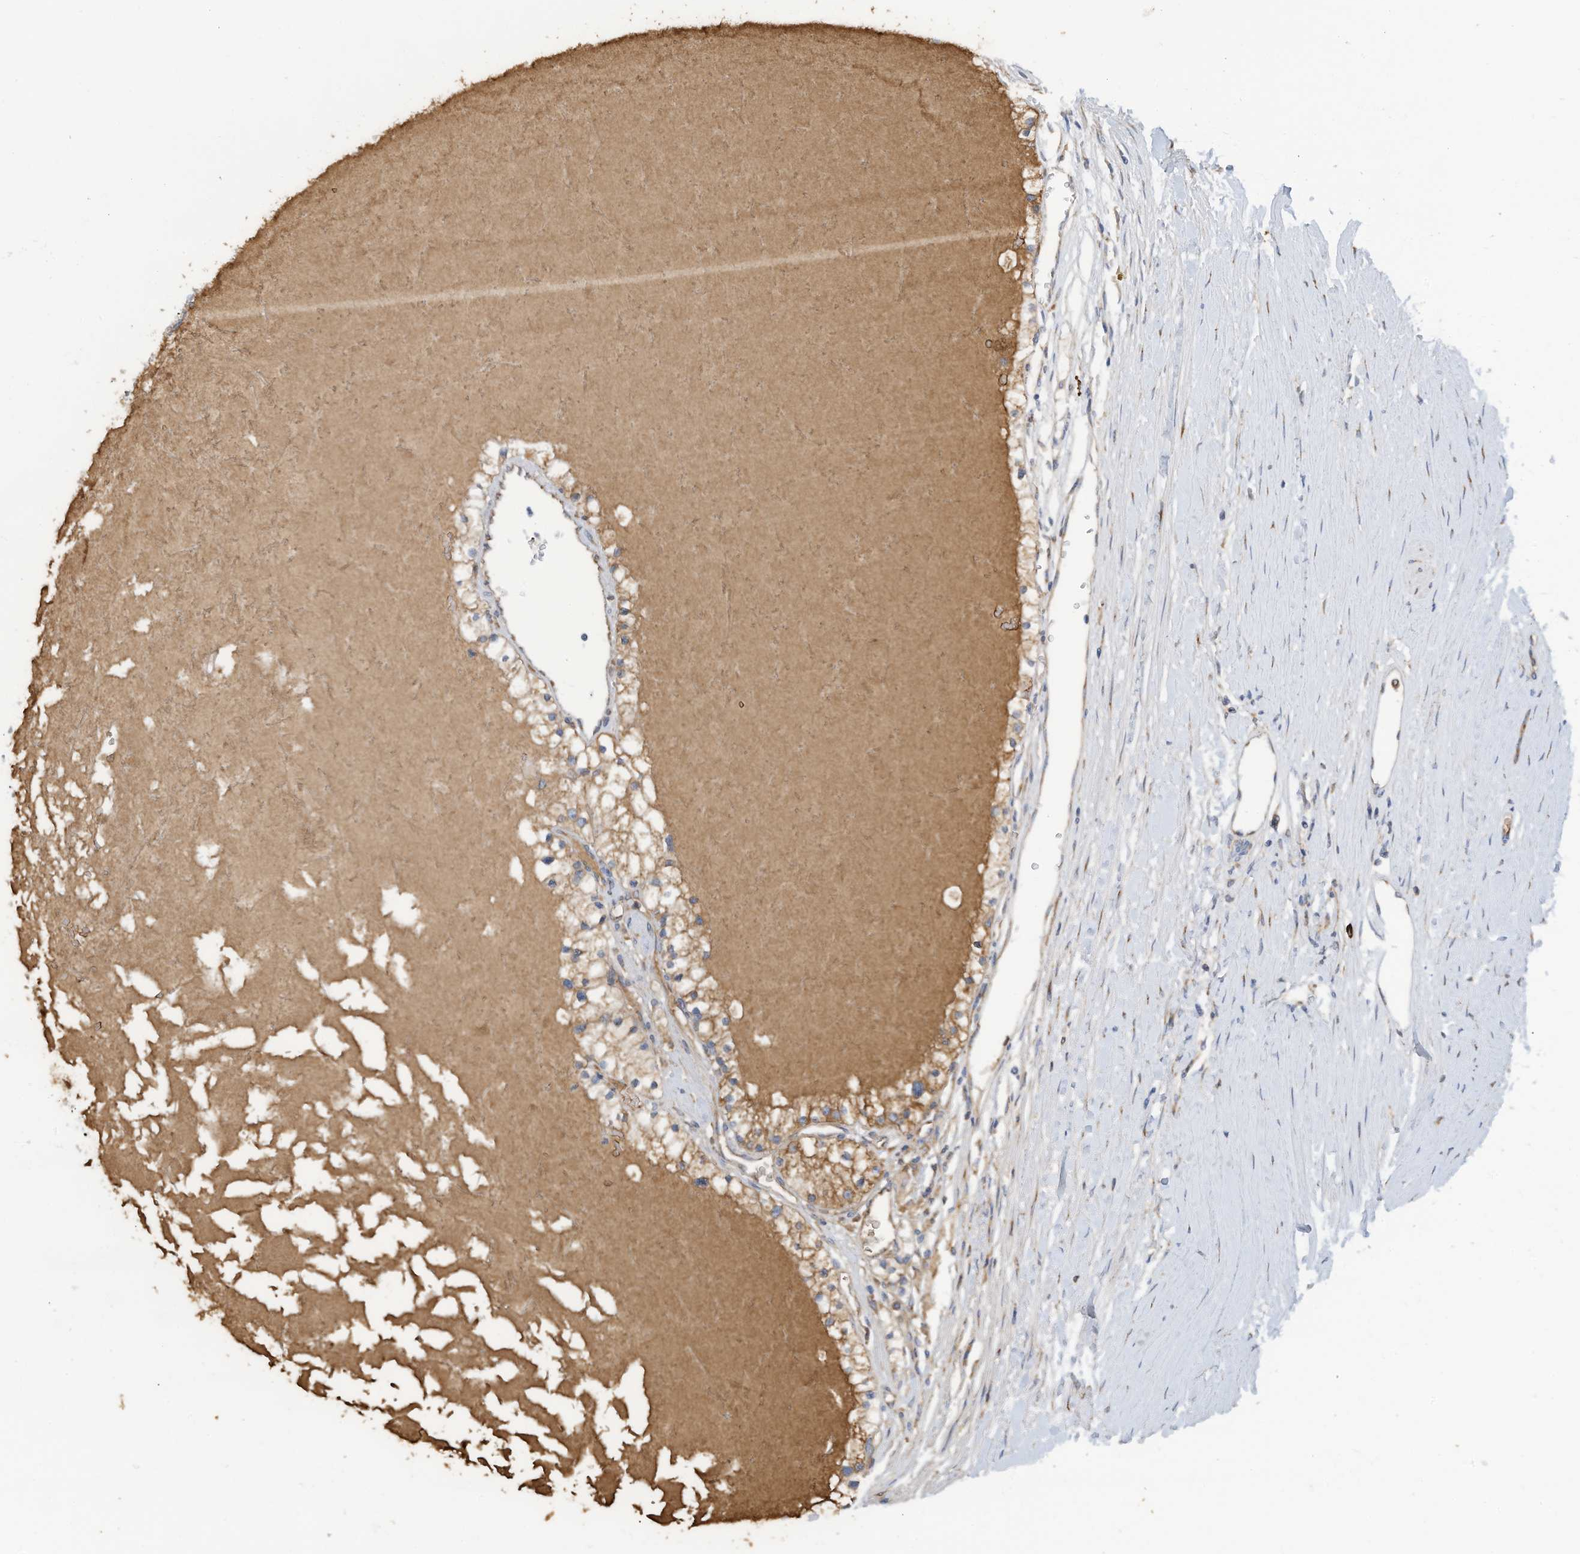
{"staining": {"intensity": "moderate", "quantity": ">75%", "location": "cytoplasmic/membranous"}, "tissue": "renal cancer", "cell_type": "Tumor cells", "image_type": "cancer", "snomed": [{"axis": "morphology", "description": "Normal tissue, NOS"}, {"axis": "morphology", "description": "Adenocarcinoma, NOS"}, {"axis": "topography", "description": "Kidney"}], "caption": "High-power microscopy captured an IHC photomicrograph of adenocarcinoma (renal), revealing moderate cytoplasmic/membranous positivity in approximately >75% of tumor cells.", "gene": "SLC5A11", "patient": {"sex": "male", "age": 68}}